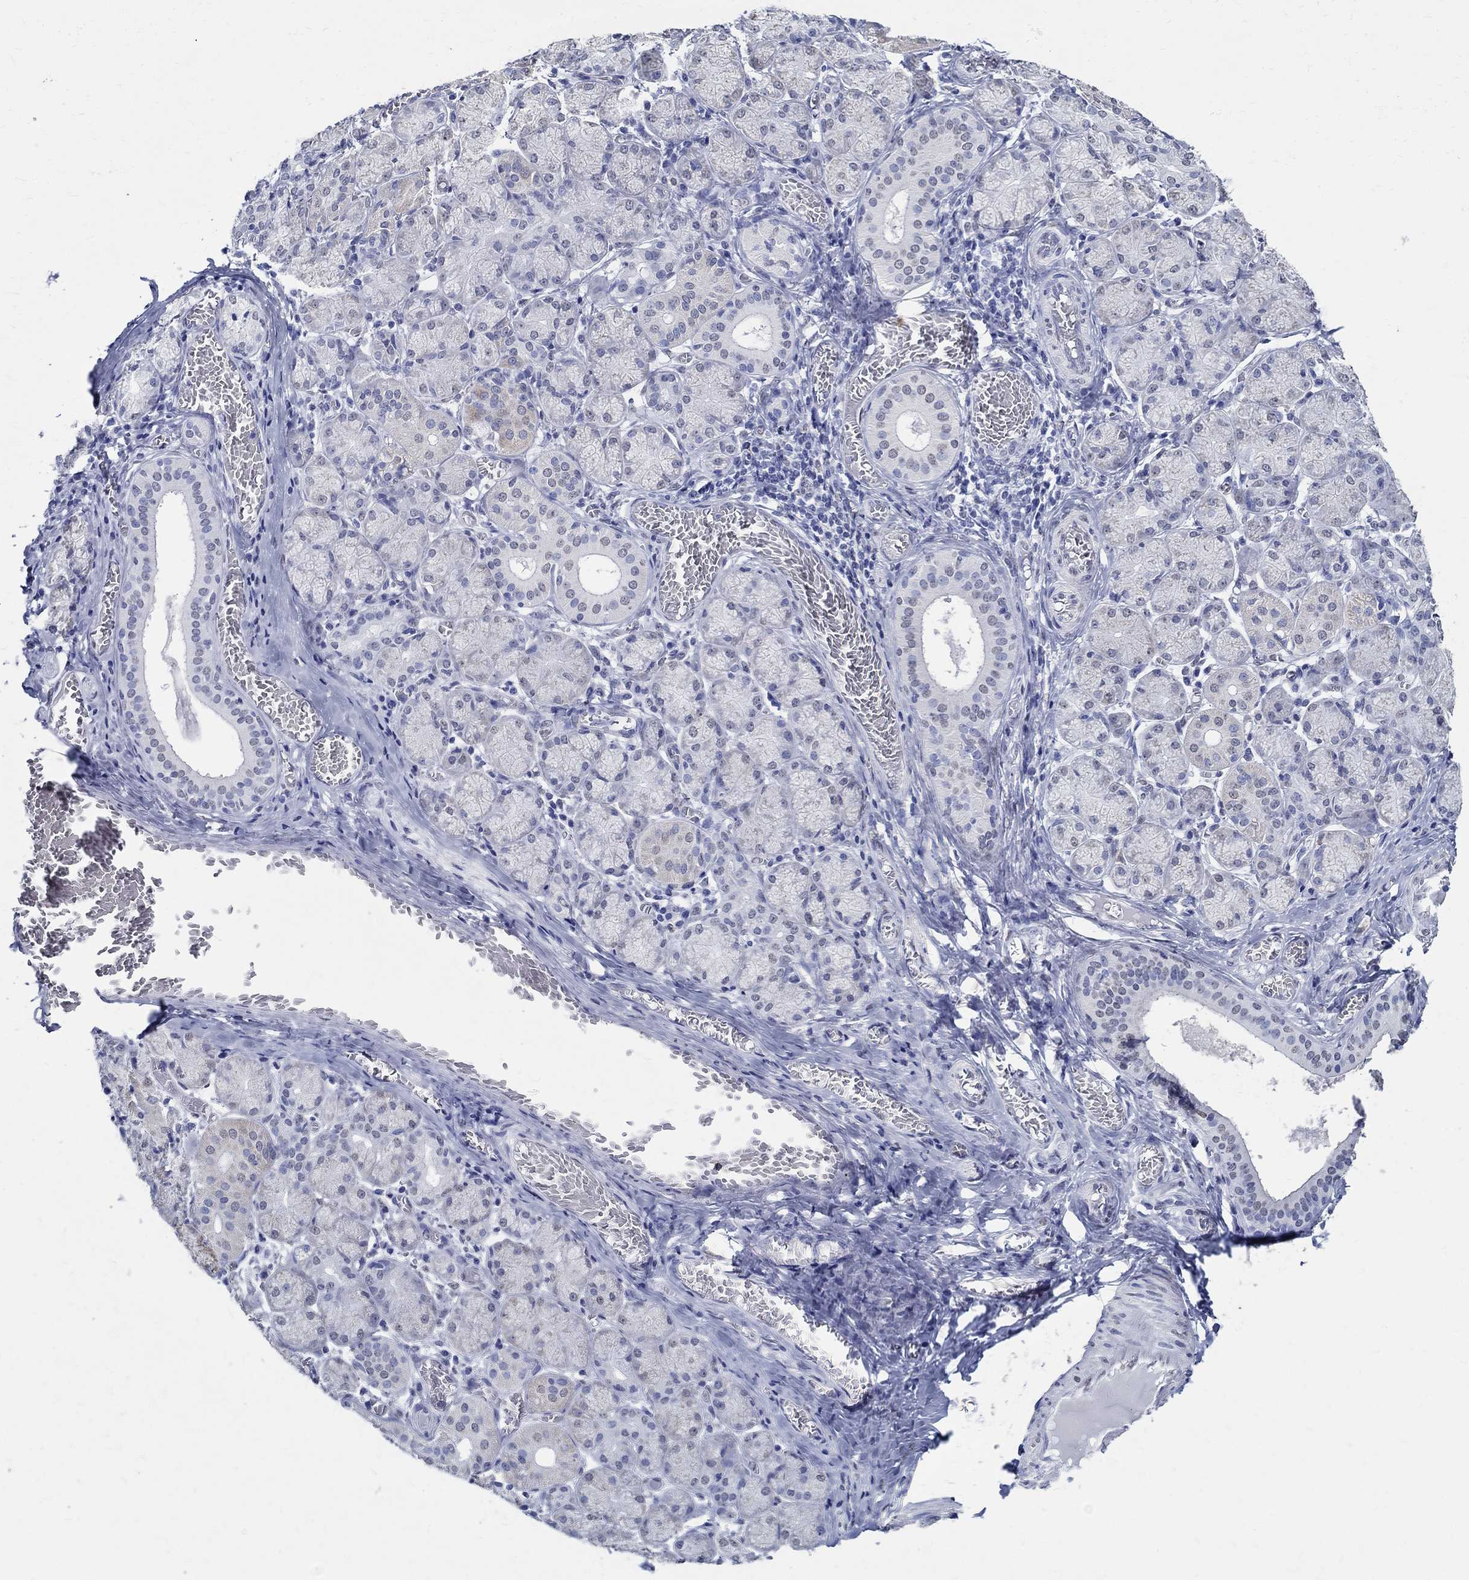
{"staining": {"intensity": "weak", "quantity": "<25%", "location": "cytoplasmic/membranous"}, "tissue": "salivary gland", "cell_type": "Glandular cells", "image_type": "normal", "snomed": [{"axis": "morphology", "description": "Normal tissue, NOS"}, {"axis": "topography", "description": "Salivary gland"}, {"axis": "topography", "description": "Peripheral nerve tissue"}], "caption": "The photomicrograph displays no significant positivity in glandular cells of salivary gland. The staining is performed using DAB (3,3'-diaminobenzidine) brown chromogen with nuclei counter-stained in using hematoxylin.", "gene": "TSPAN16", "patient": {"sex": "female", "age": 24}}